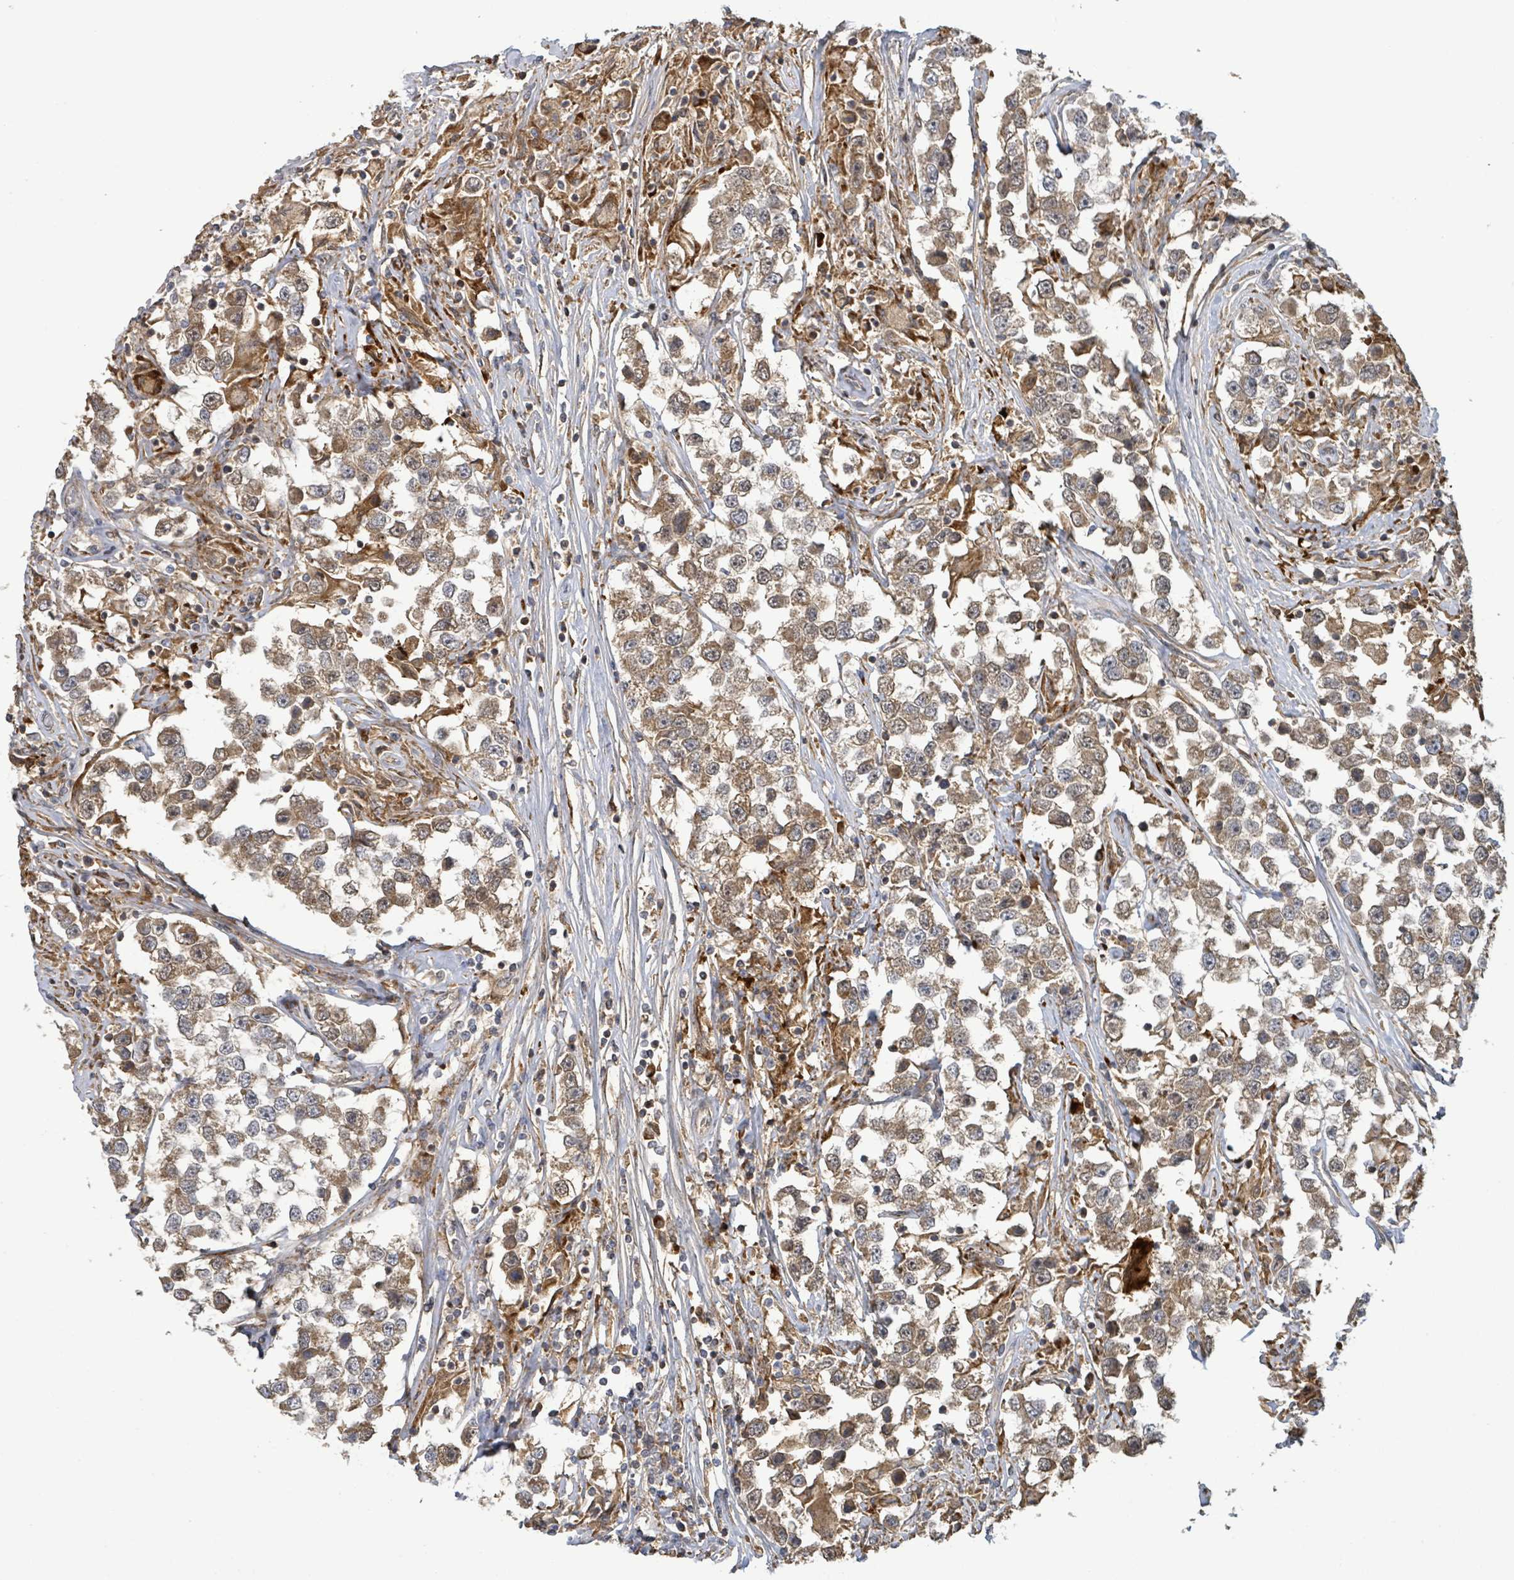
{"staining": {"intensity": "moderate", "quantity": "25%-75%", "location": "cytoplasmic/membranous"}, "tissue": "testis cancer", "cell_type": "Tumor cells", "image_type": "cancer", "snomed": [{"axis": "morphology", "description": "Seminoma, NOS"}, {"axis": "topography", "description": "Testis"}], "caption": "Immunohistochemical staining of human testis cancer (seminoma) shows medium levels of moderate cytoplasmic/membranous protein positivity in approximately 25%-75% of tumor cells.", "gene": "STARD4", "patient": {"sex": "male", "age": 46}}